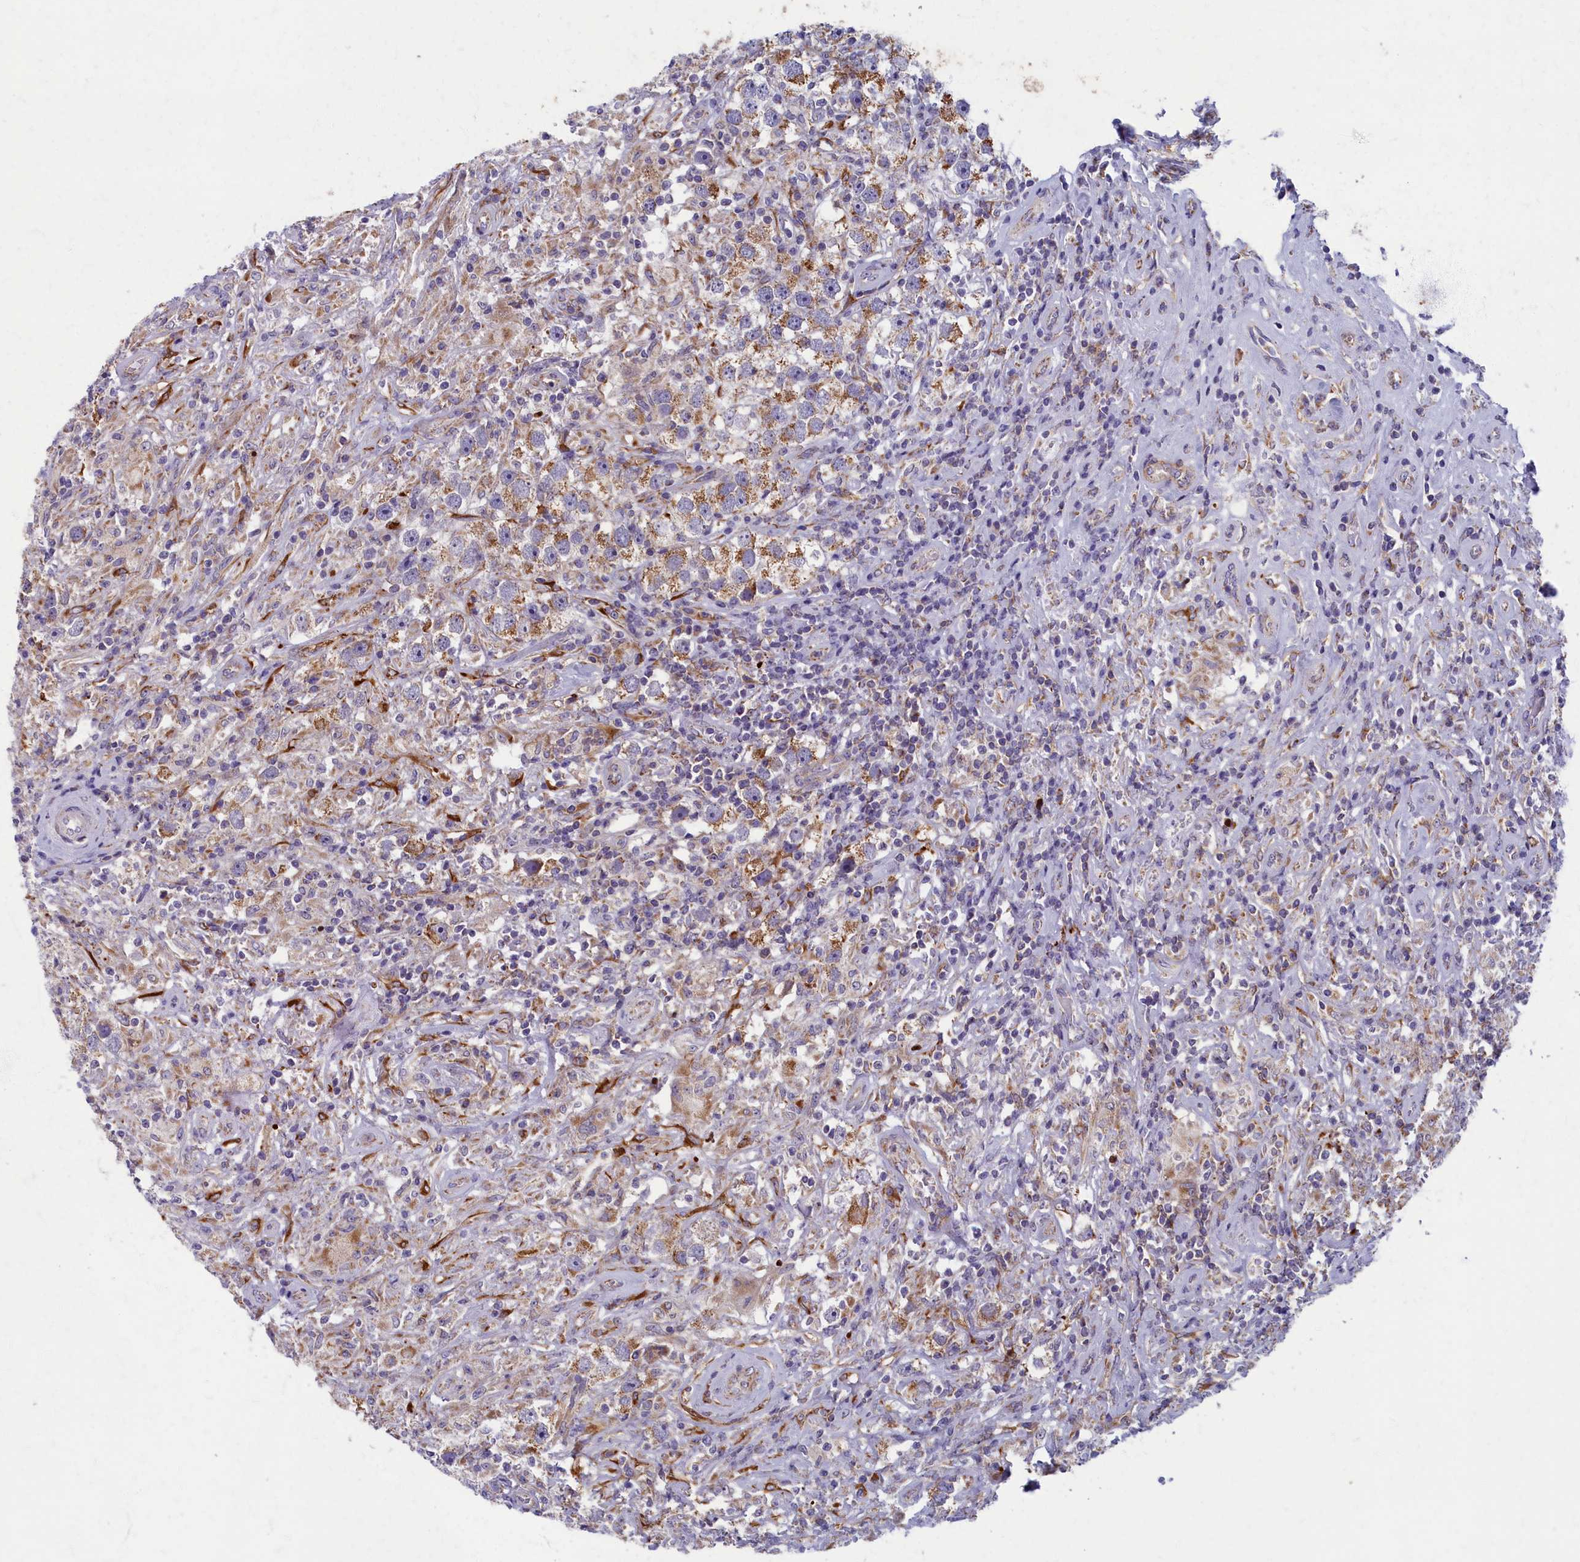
{"staining": {"intensity": "moderate", "quantity": ">75%", "location": "cytoplasmic/membranous"}, "tissue": "testis cancer", "cell_type": "Tumor cells", "image_type": "cancer", "snomed": [{"axis": "morphology", "description": "Seminoma, NOS"}, {"axis": "topography", "description": "Testis"}], "caption": "Immunohistochemical staining of human testis cancer (seminoma) exhibits medium levels of moderate cytoplasmic/membranous protein positivity in approximately >75% of tumor cells. Using DAB (brown) and hematoxylin (blue) stains, captured at high magnification using brightfield microscopy.", "gene": "MRPS25", "patient": {"sex": "male", "age": 49}}